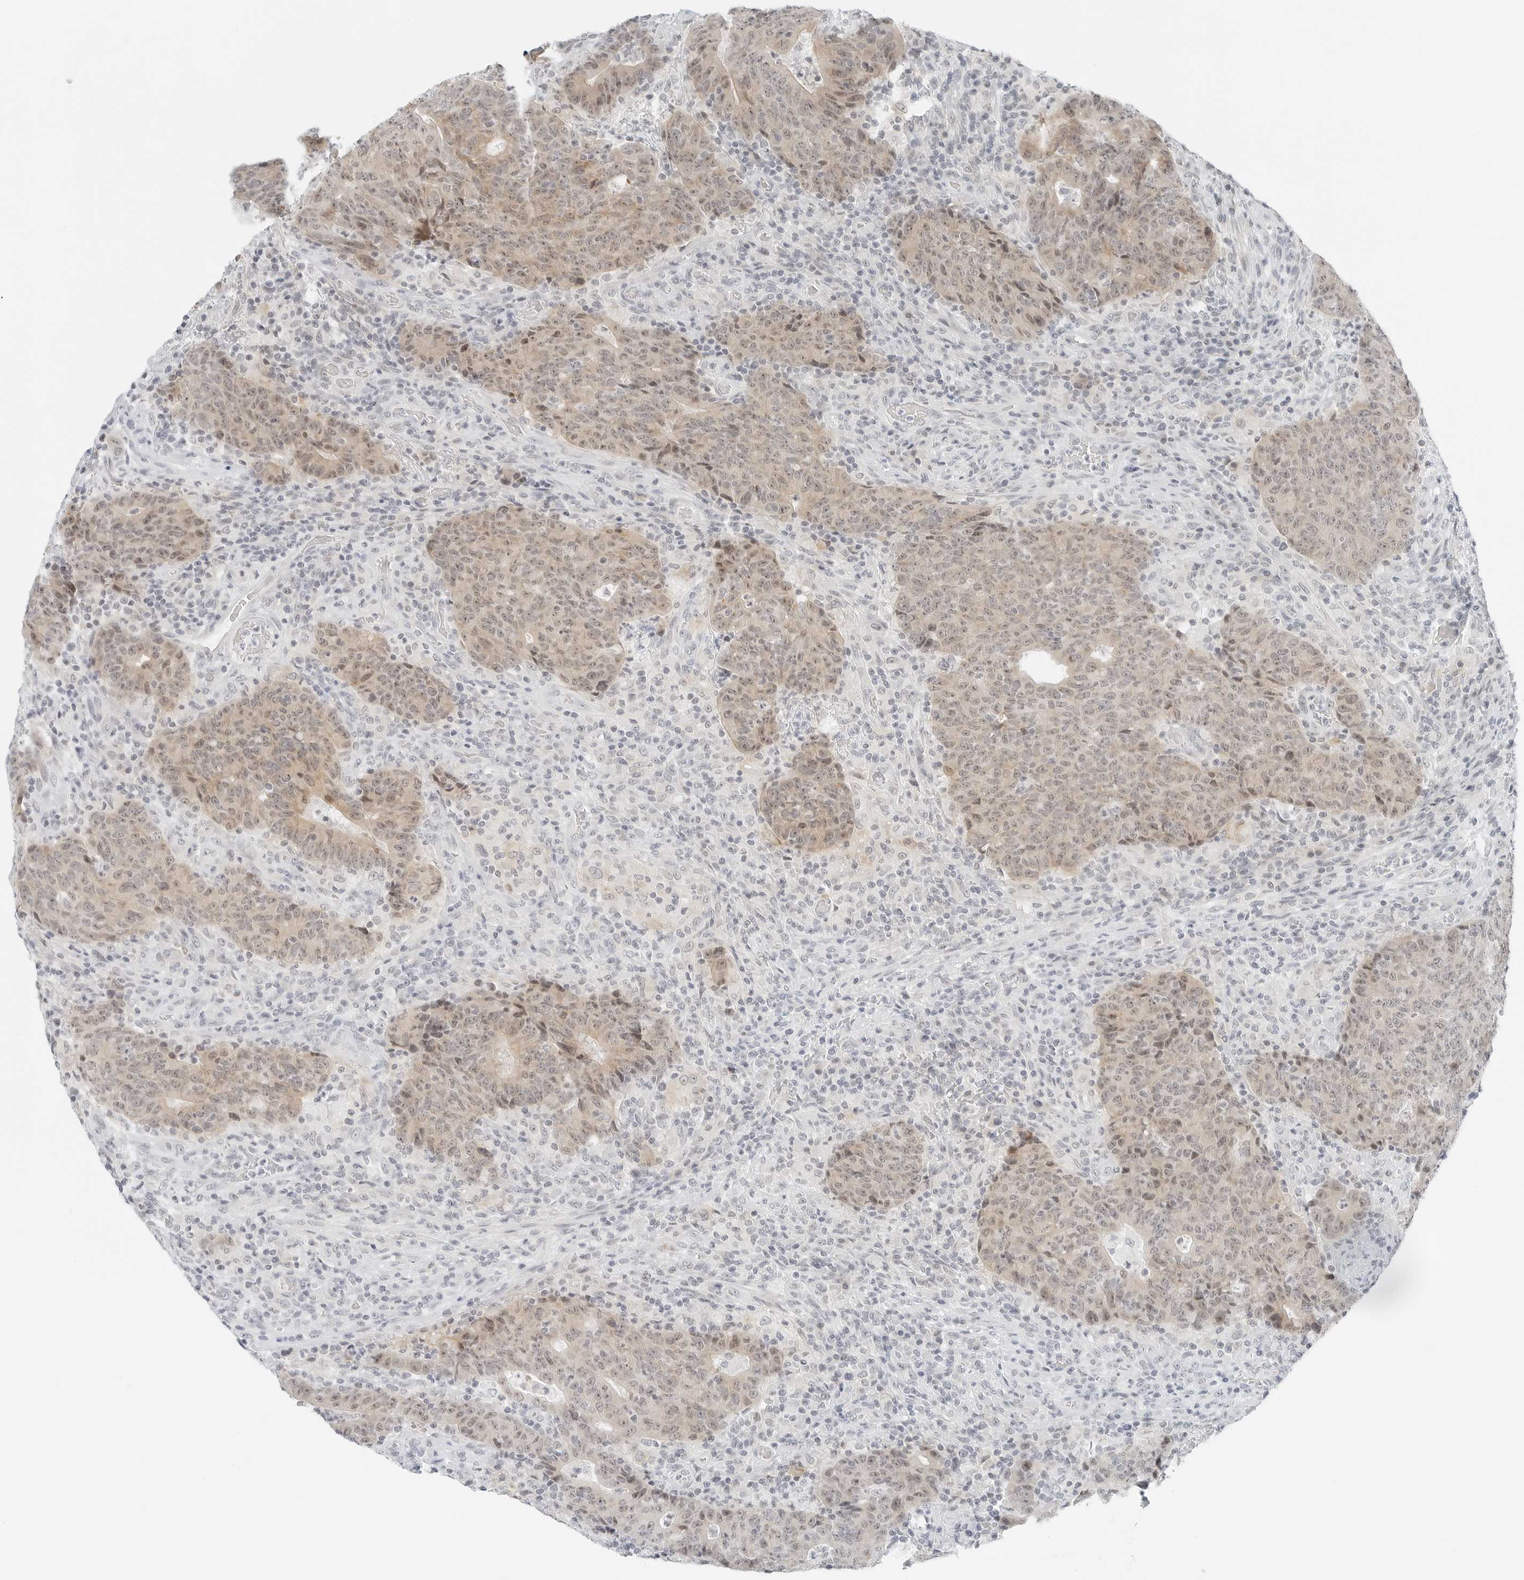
{"staining": {"intensity": "weak", "quantity": ">75%", "location": "cytoplasmic/membranous,nuclear"}, "tissue": "colorectal cancer", "cell_type": "Tumor cells", "image_type": "cancer", "snomed": [{"axis": "morphology", "description": "Adenocarcinoma, NOS"}, {"axis": "topography", "description": "Colon"}], "caption": "The immunohistochemical stain highlights weak cytoplasmic/membranous and nuclear positivity in tumor cells of colorectal adenocarcinoma tissue.", "gene": "CCSAP", "patient": {"sex": "female", "age": 75}}